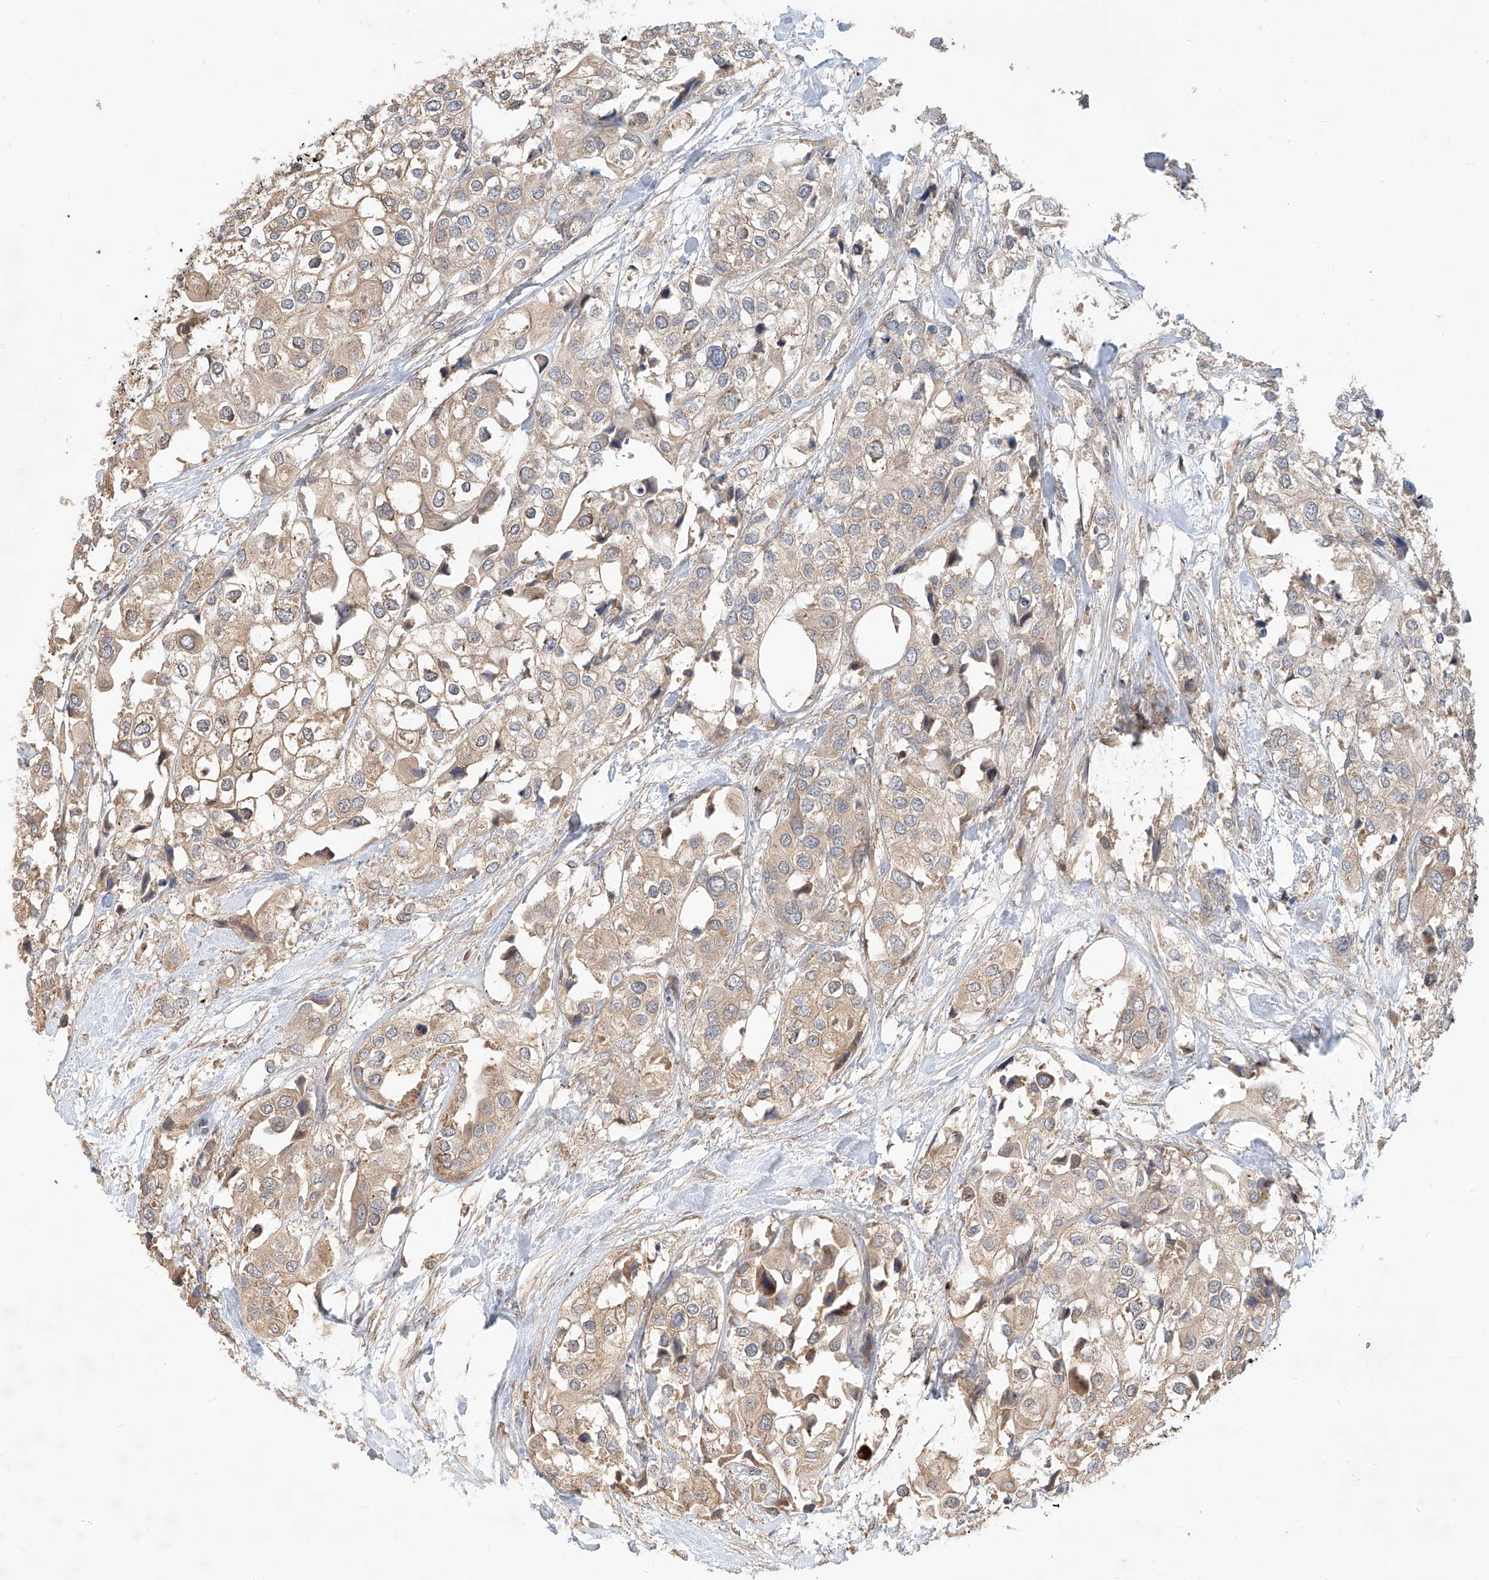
{"staining": {"intensity": "weak", "quantity": ">75%", "location": "cytoplasmic/membranous"}, "tissue": "urothelial cancer", "cell_type": "Tumor cells", "image_type": "cancer", "snomed": [{"axis": "morphology", "description": "Urothelial carcinoma, High grade"}, {"axis": "topography", "description": "Urinary bladder"}], "caption": "Urothelial cancer was stained to show a protein in brown. There is low levels of weak cytoplasmic/membranous positivity in about >75% of tumor cells.", "gene": "TMEM61", "patient": {"sex": "male", "age": 64}}